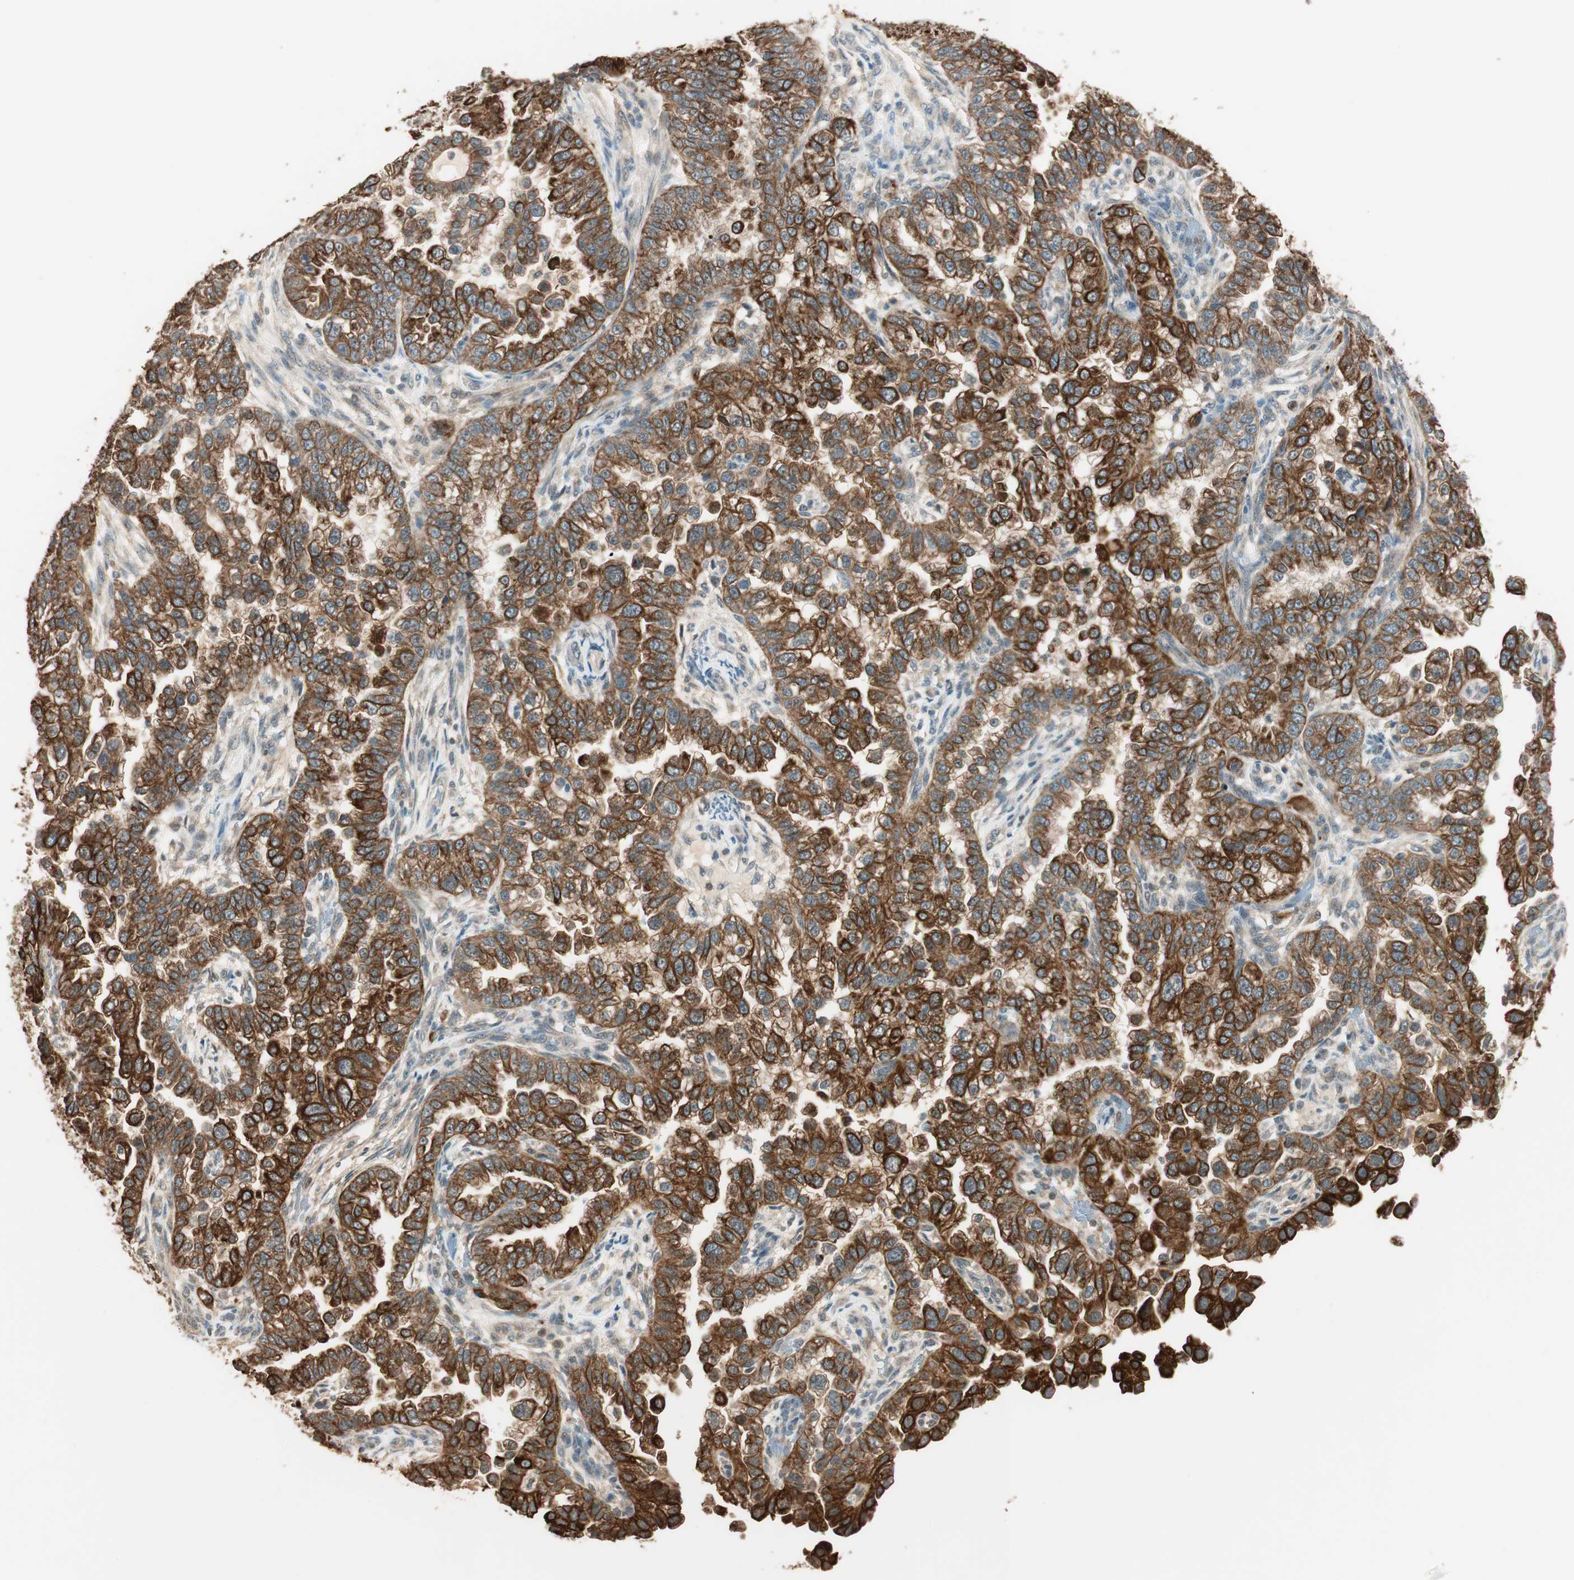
{"staining": {"intensity": "strong", "quantity": ">75%", "location": "cytoplasmic/membranous"}, "tissue": "endometrial cancer", "cell_type": "Tumor cells", "image_type": "cancer", "snomed": [{"axis": "morphology", "description": "Adenocarcinoma, NOS"}, {"axis": "topography", "description": "Endometrium"}], "caption": "Protein staining reveals strong cytoplasmic/membranous staining in about >75% of tumor cells in endometrial cancer.", "gene": "TRIM21", "patient": {"sex": "female", "age": 85}}